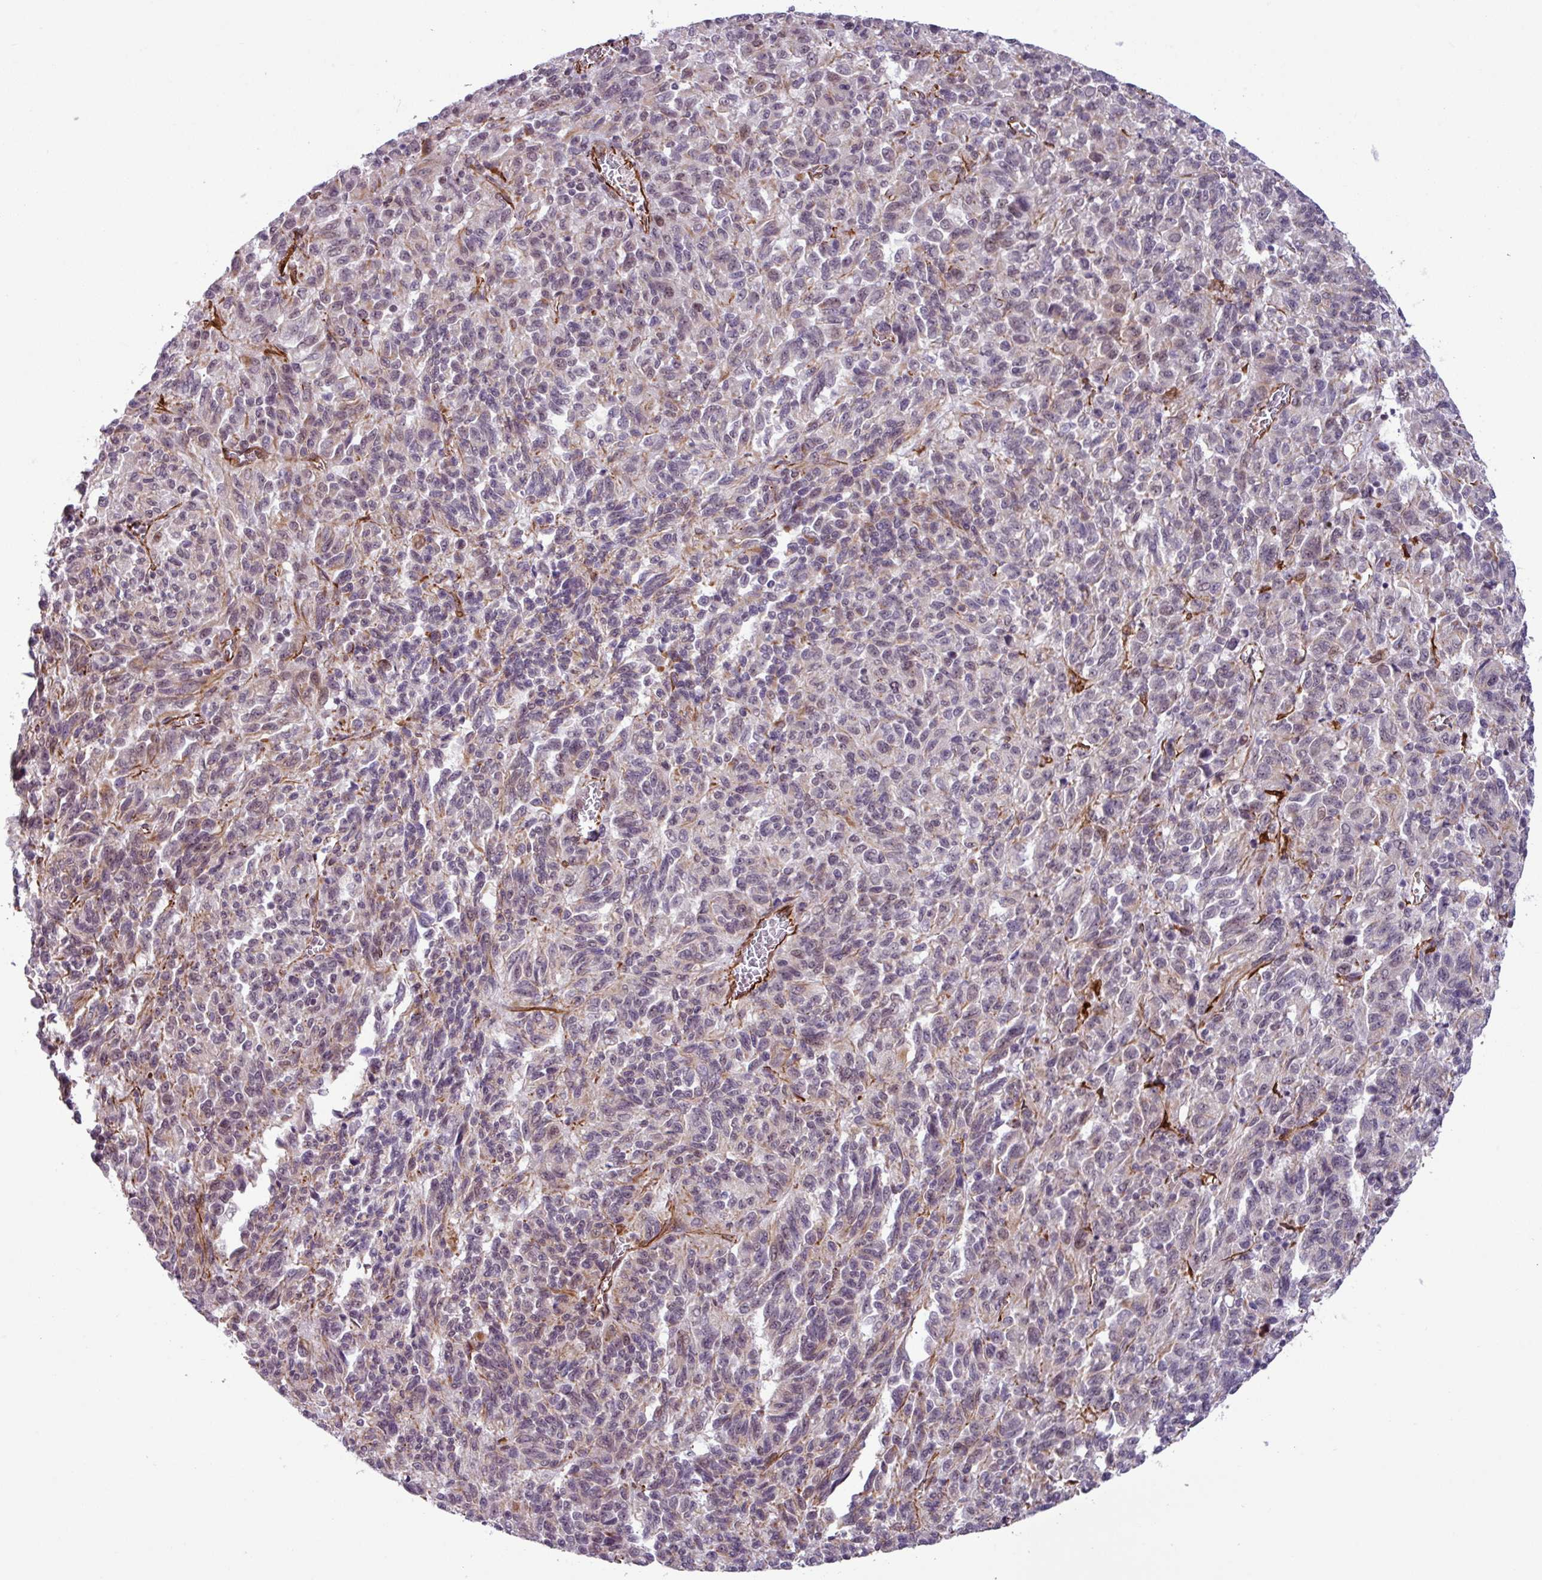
{"staining": {"intensity": "weak", "quantity": "<25%", "location": "cytoplasmic/membranous"}, "tissue": "melanoma", "cell_type": "Tumor cells", "image_type": "cancer", "snomed": [{"axis": "morphology", "description": "Malignant melanoma, Metastatic site"}, {"axis": "topography", "description": "Lung"}], "caption": "This is an immunohistochemistry image of melanoma. There is no expression in tumor cells.", "gene": "CHD3", "patient": {"sex": "male", "age": 64}}